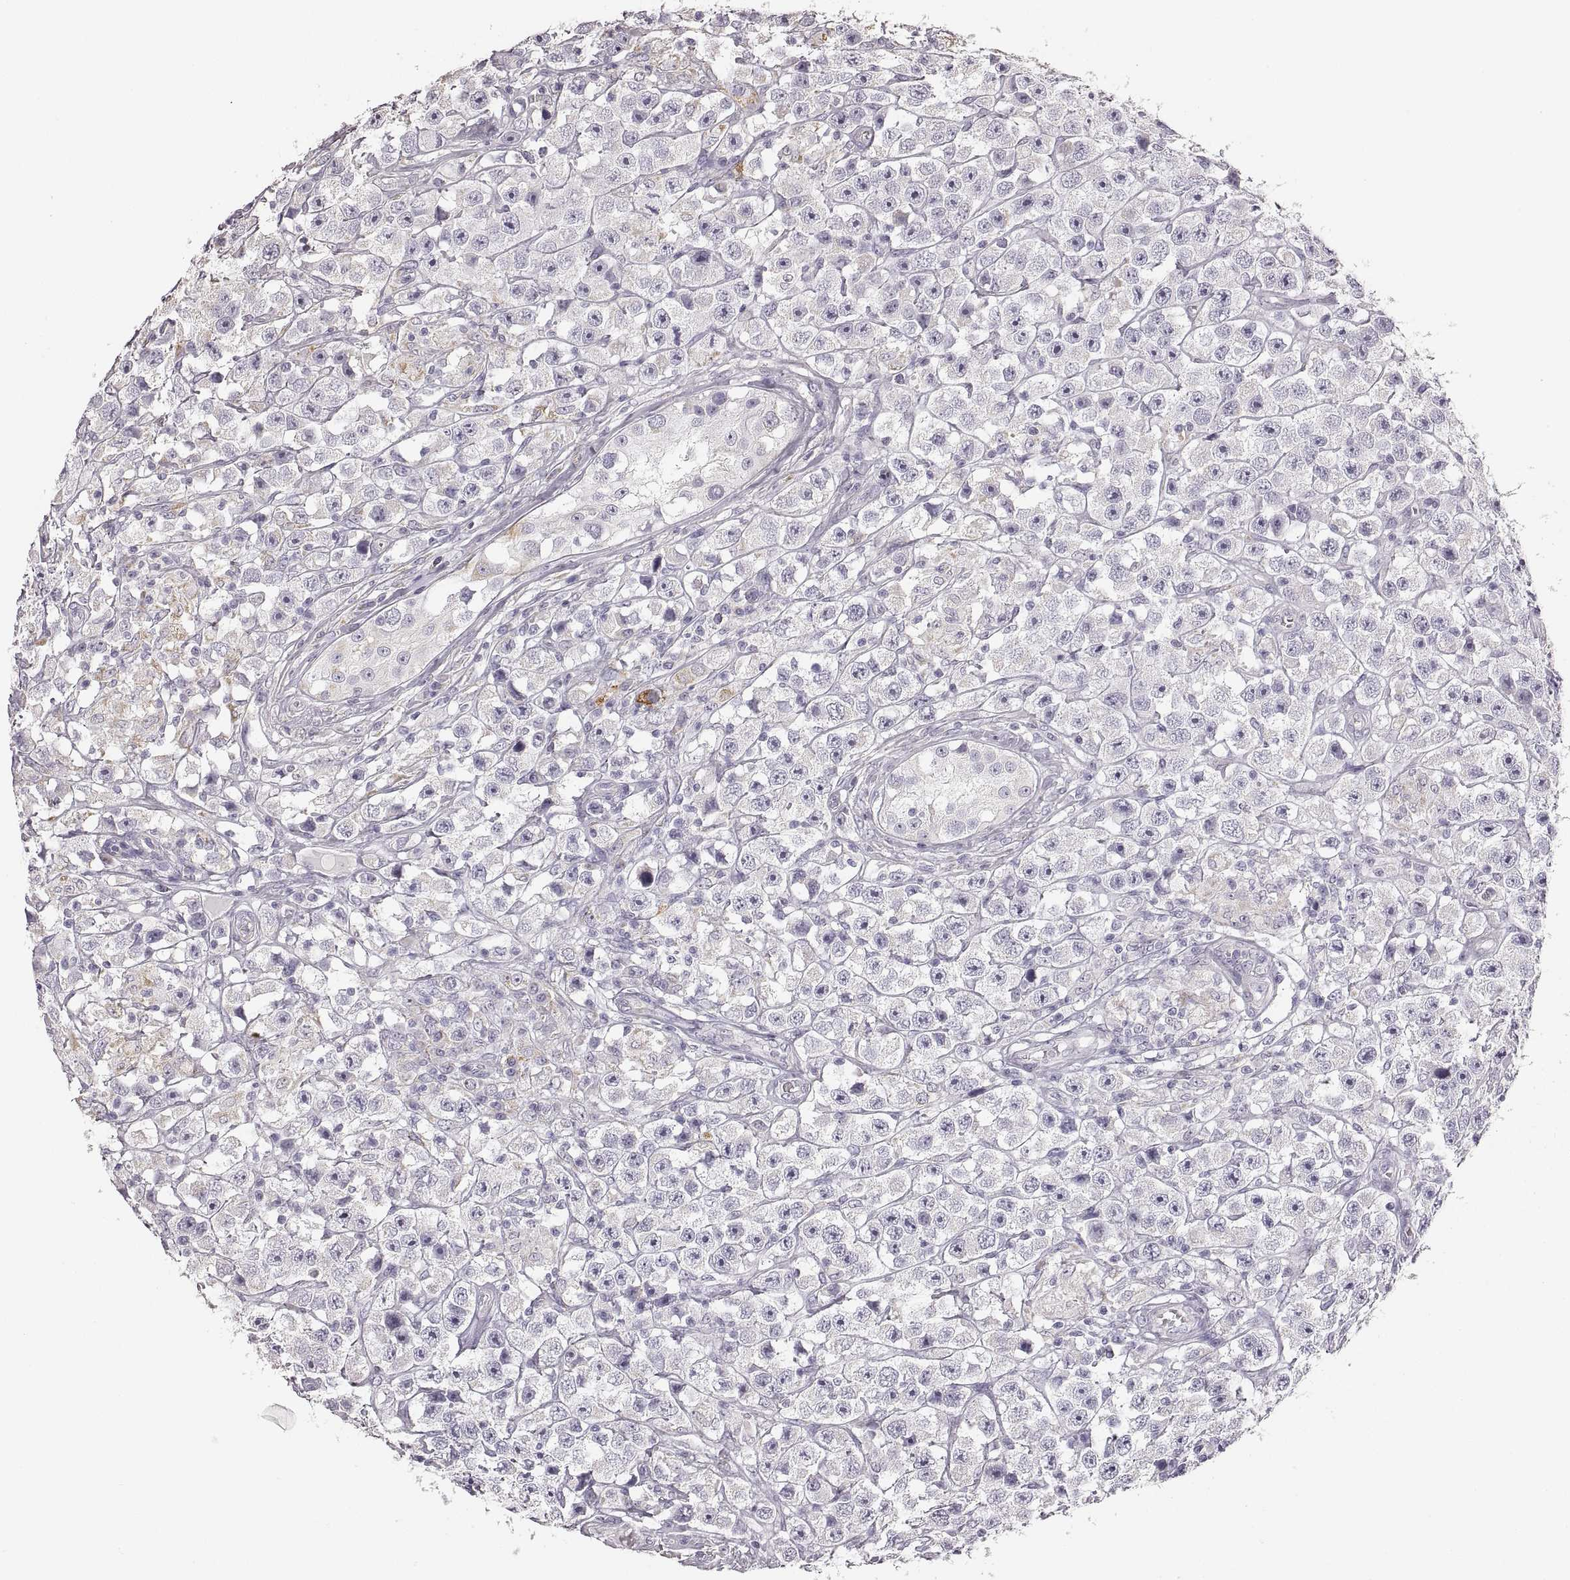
{"staining": {"intensity": "negative", "quantity": "none", "location": "none"}, "tissue": "testis cancer", "cell_type": "Tumor cells", "image_type": "cancer", "snomed": [{"axis": "morphology", "description": "Seminoma, NOS"}, {"axis": "topography", "description": "Testis"}], "caption": "Protein analysis of testis cancer reveals no significant positivity in tumor cells.", "gene": "RDH13", "patient": {"sex": "male", "age": 45}}